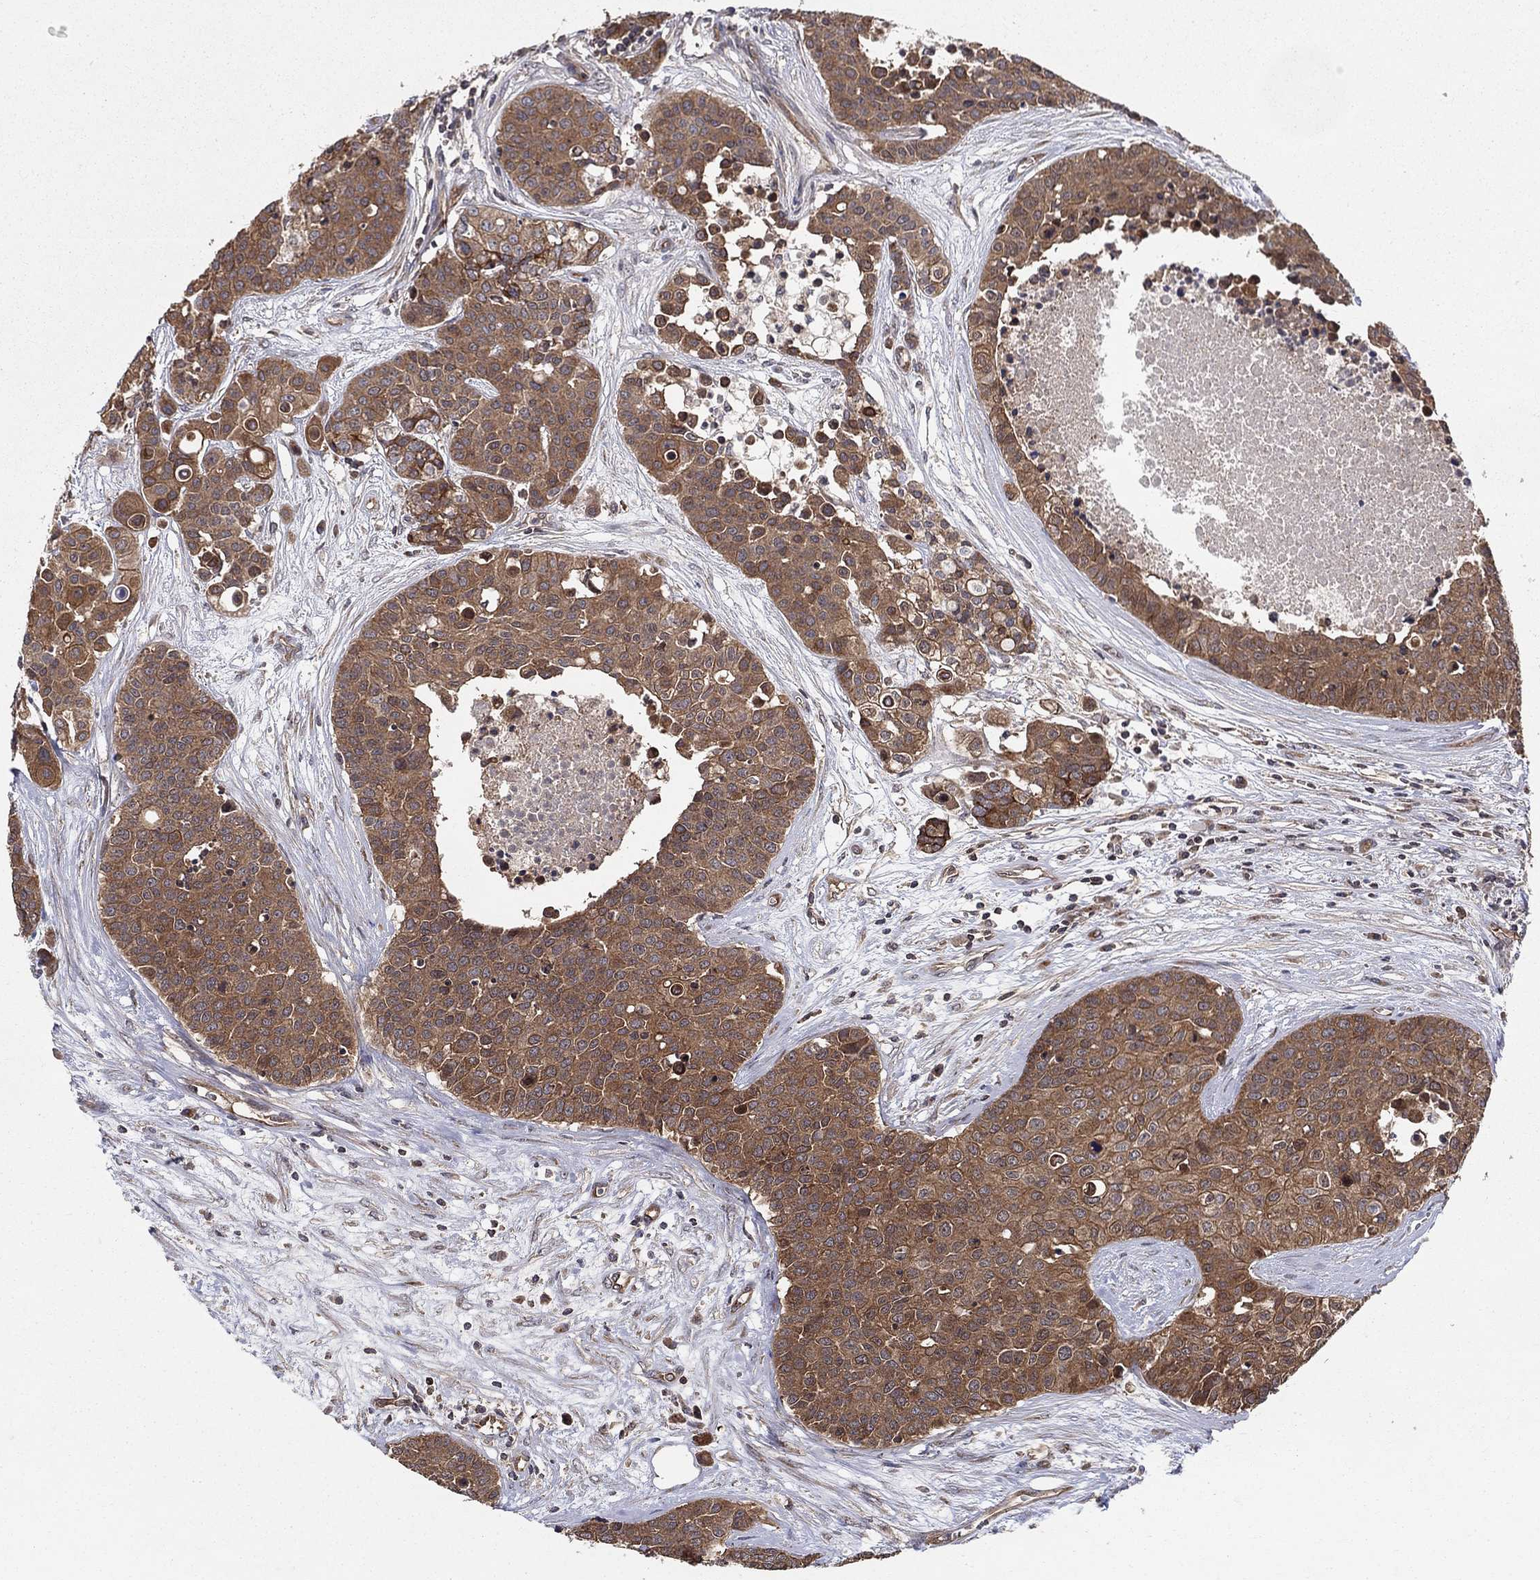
{"staining": {"intensity": "strong", "quantity": ">75%", "location": "cytoplasmic/membranous"}, "tissue": "carcinoid", "cell_type": "Tumor cells", "image_type": "cancer", "snomed": [{"axis": "morphology", "description": "Carcinoid, malignant, NOS"}, {"axis": "topography", "description": "Colon"}], "caption": "Human carcinoid stained with a brown dye shows strong cytoplasmic/membranous positive positivity in approximately >75% of tumor cells.", "gene": "BMERB1", "patient": {"sex": "male", "age": 81}}